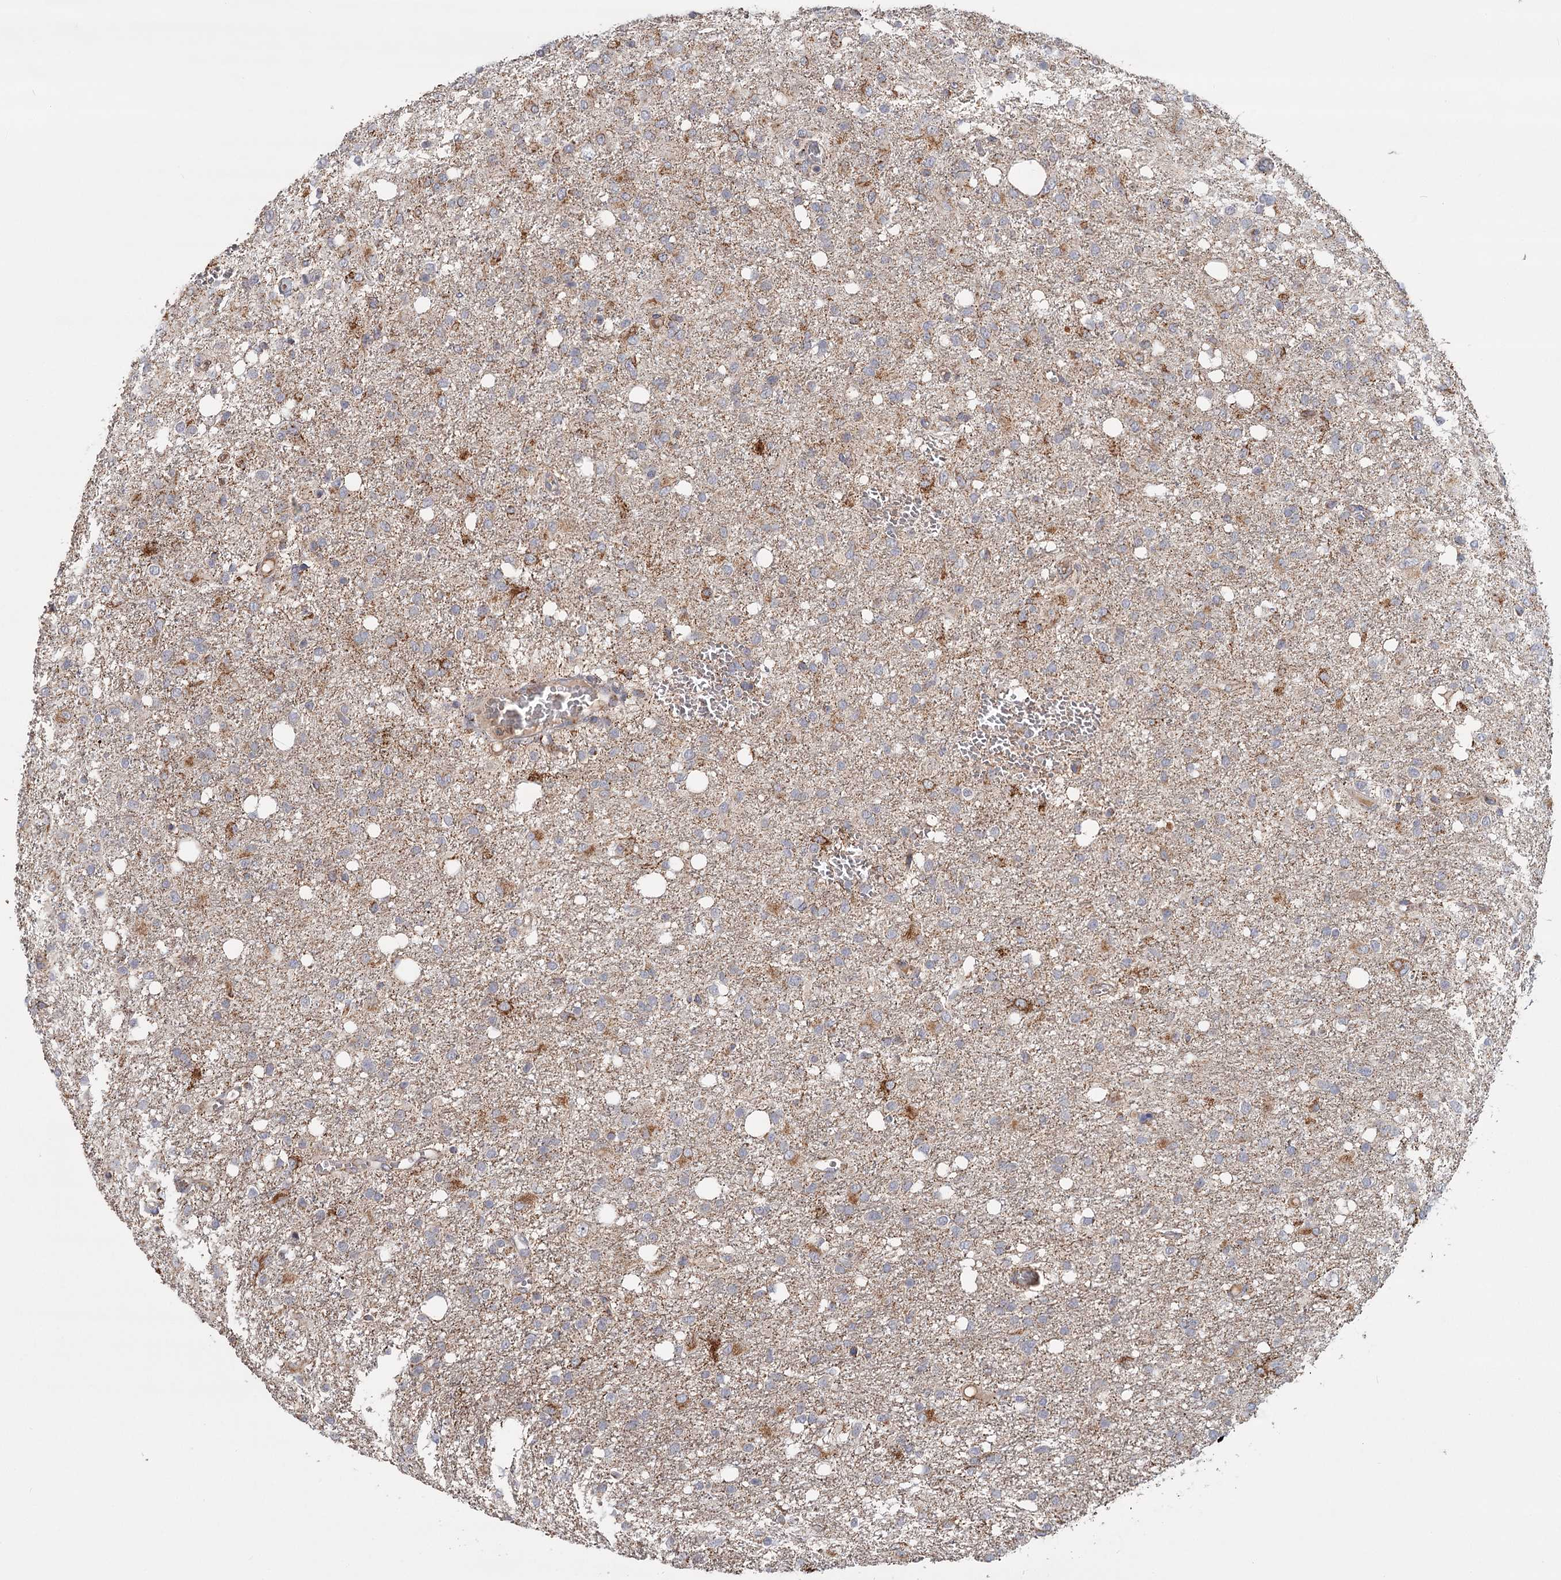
{"staining": {"intensity": "moderate", "quantity": "25%-75%", "location": "cytoplasmic/membranous"}, "tissue": "glioma", "cell_type": "Tumor cells", "image_type": "cancer", "snomed": [{"axis": "morphology", "description": "Glioma, malignant, High grade"}, {"axis": "topography", "description": "Brain"}], "caption": "High-power microscopy captured an immunohistochemistry (IHC) histopathology image of glioma, revealing moderate cytoplasmic/membranous staining in approximately 25%-75% of tumor cells. Nuclei are stained in blue.", "gene": "CDC123", "patient": {"sex": "female", "age": 59}}